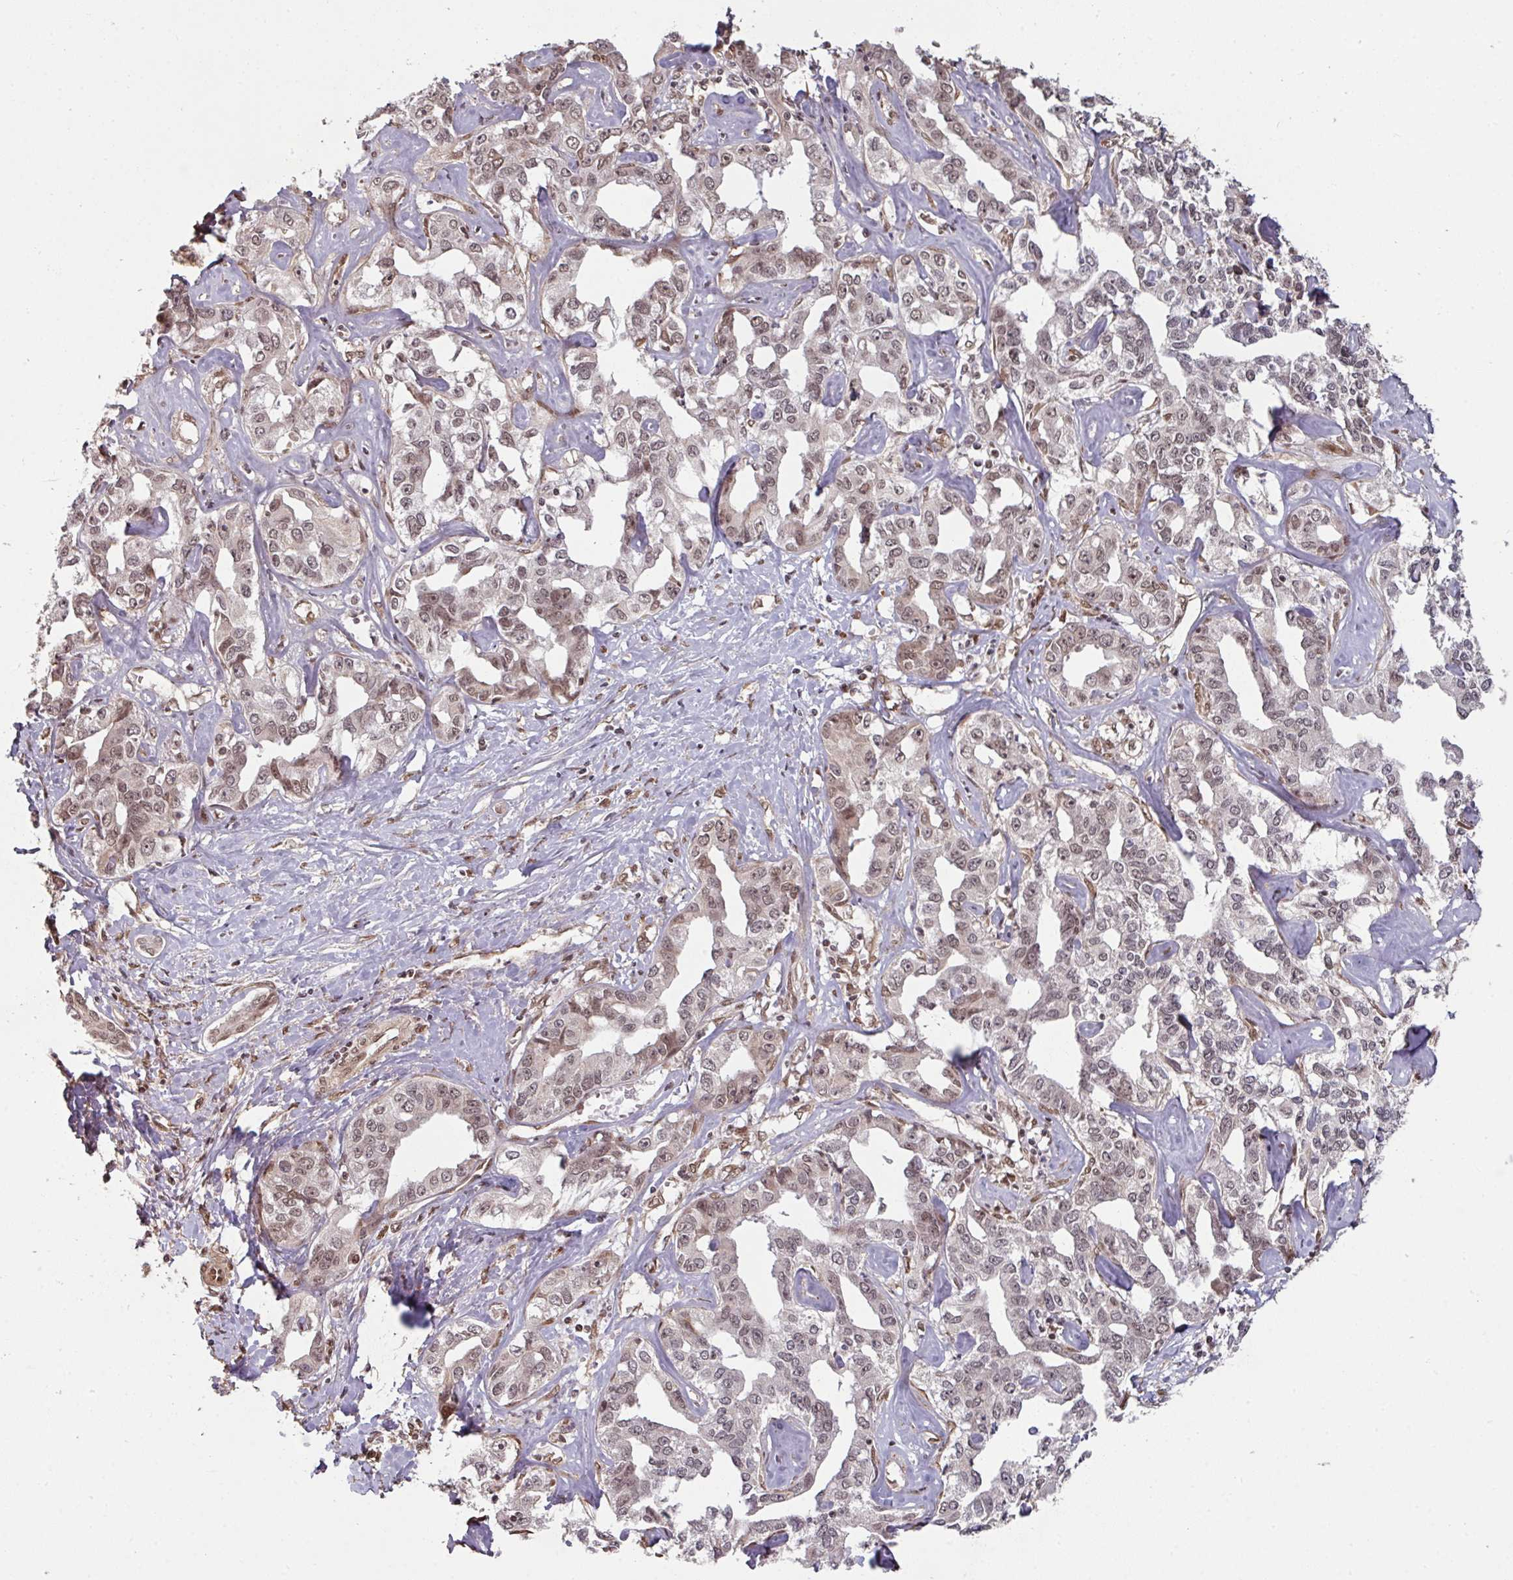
{"staining": {"intensity": "weak", "quantity": "25%-75%", "location": "nuclear"}, "tissue": "liver cancer", "cell_type": "Tumor cells", "image_type": "cancer", "snomed": [{"axis": "morphology", "description": "Cholangiocarcinoma"}, {"axis": "topography", "description": "Liver"}], "caption": "This image displays immunohistochemistry staining of cholangiocarcinoma (liver), with low weak nuclear expression in about 25%-75% of tumor cells.", "gene": "SIK3", "patient": {"sex": "male", "age": 59}}